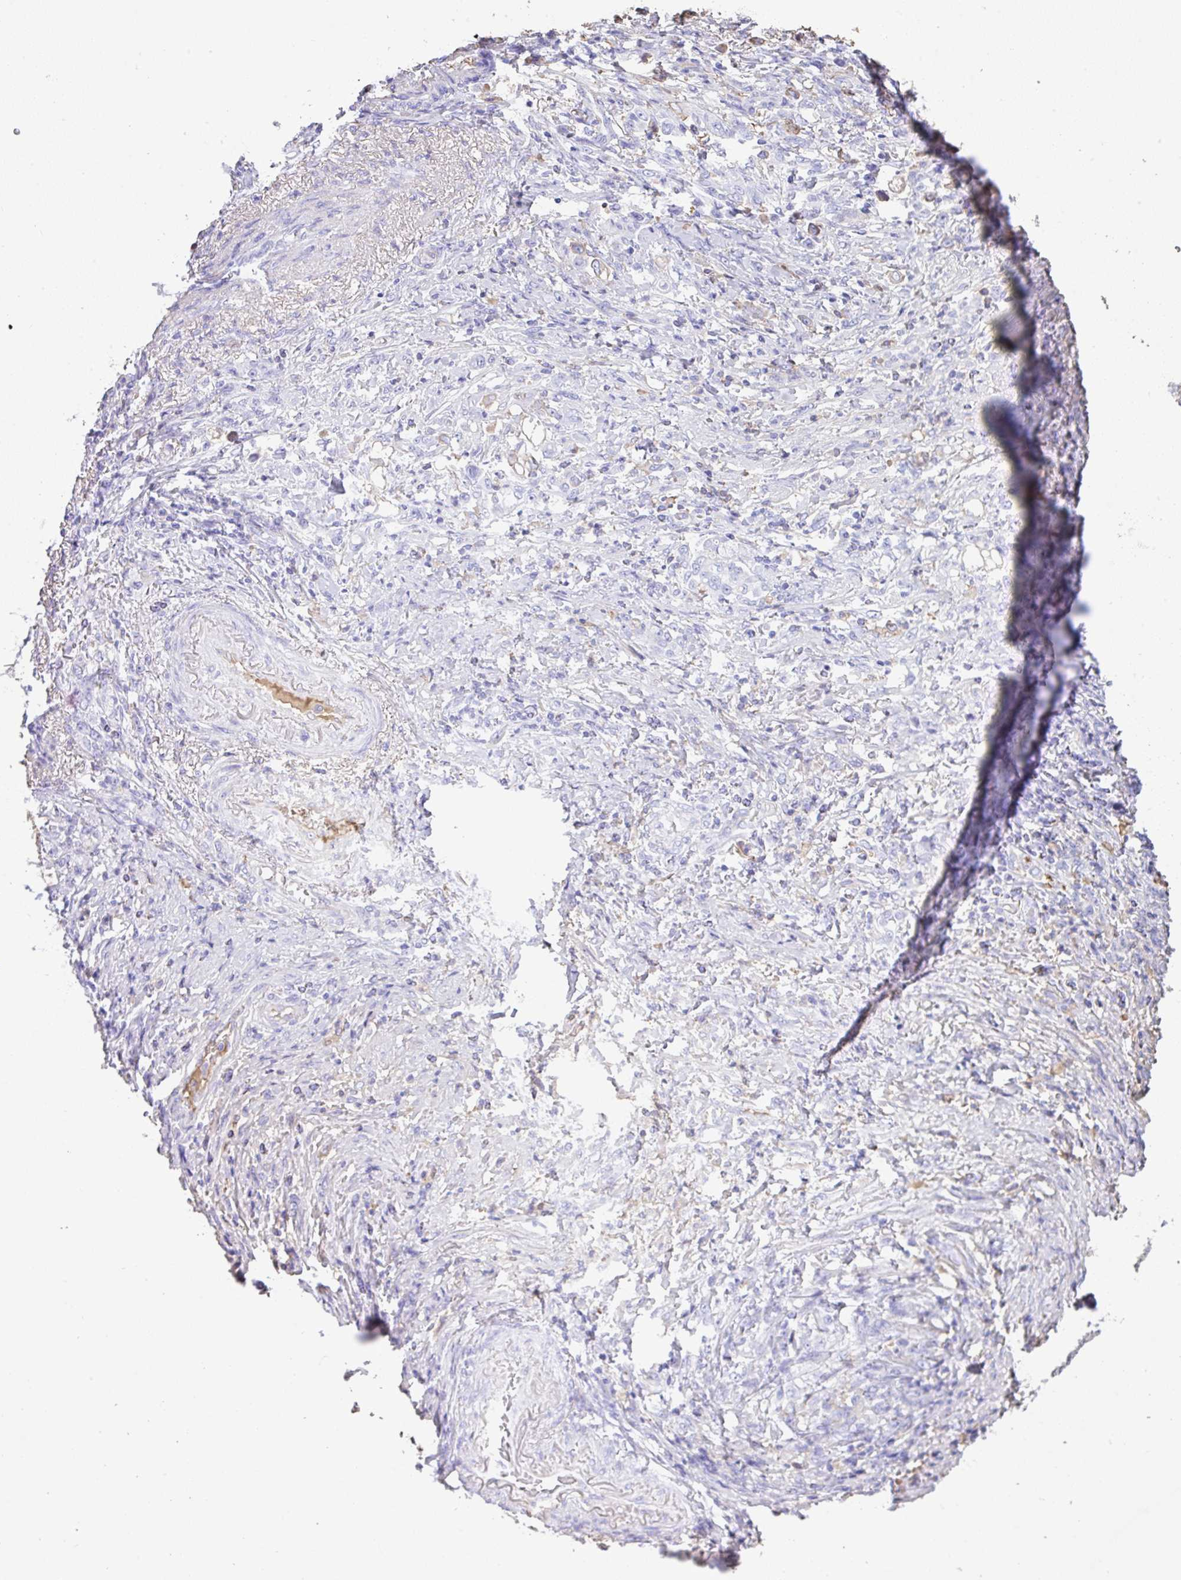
{"staining": {"intensity": "negative", "quantity": "none", "location": "none"}, "tissue": "stomach cancer", "cell_type": "Tumor cells", "image_type": "cancer", "snomed": [{"axis": "morphology", "description": "Adenocarcinoma, NOS"}, {"axis": "topography", "description": "Stomach"}], "caption": "The immunohistochemistry (IHC) photomicrograph has no significant positivity in tumor cells of adenocarcinoma (stomach) tissue.", "gene": "HOXC12", "patient": {"sex": "female", "age": 79}}